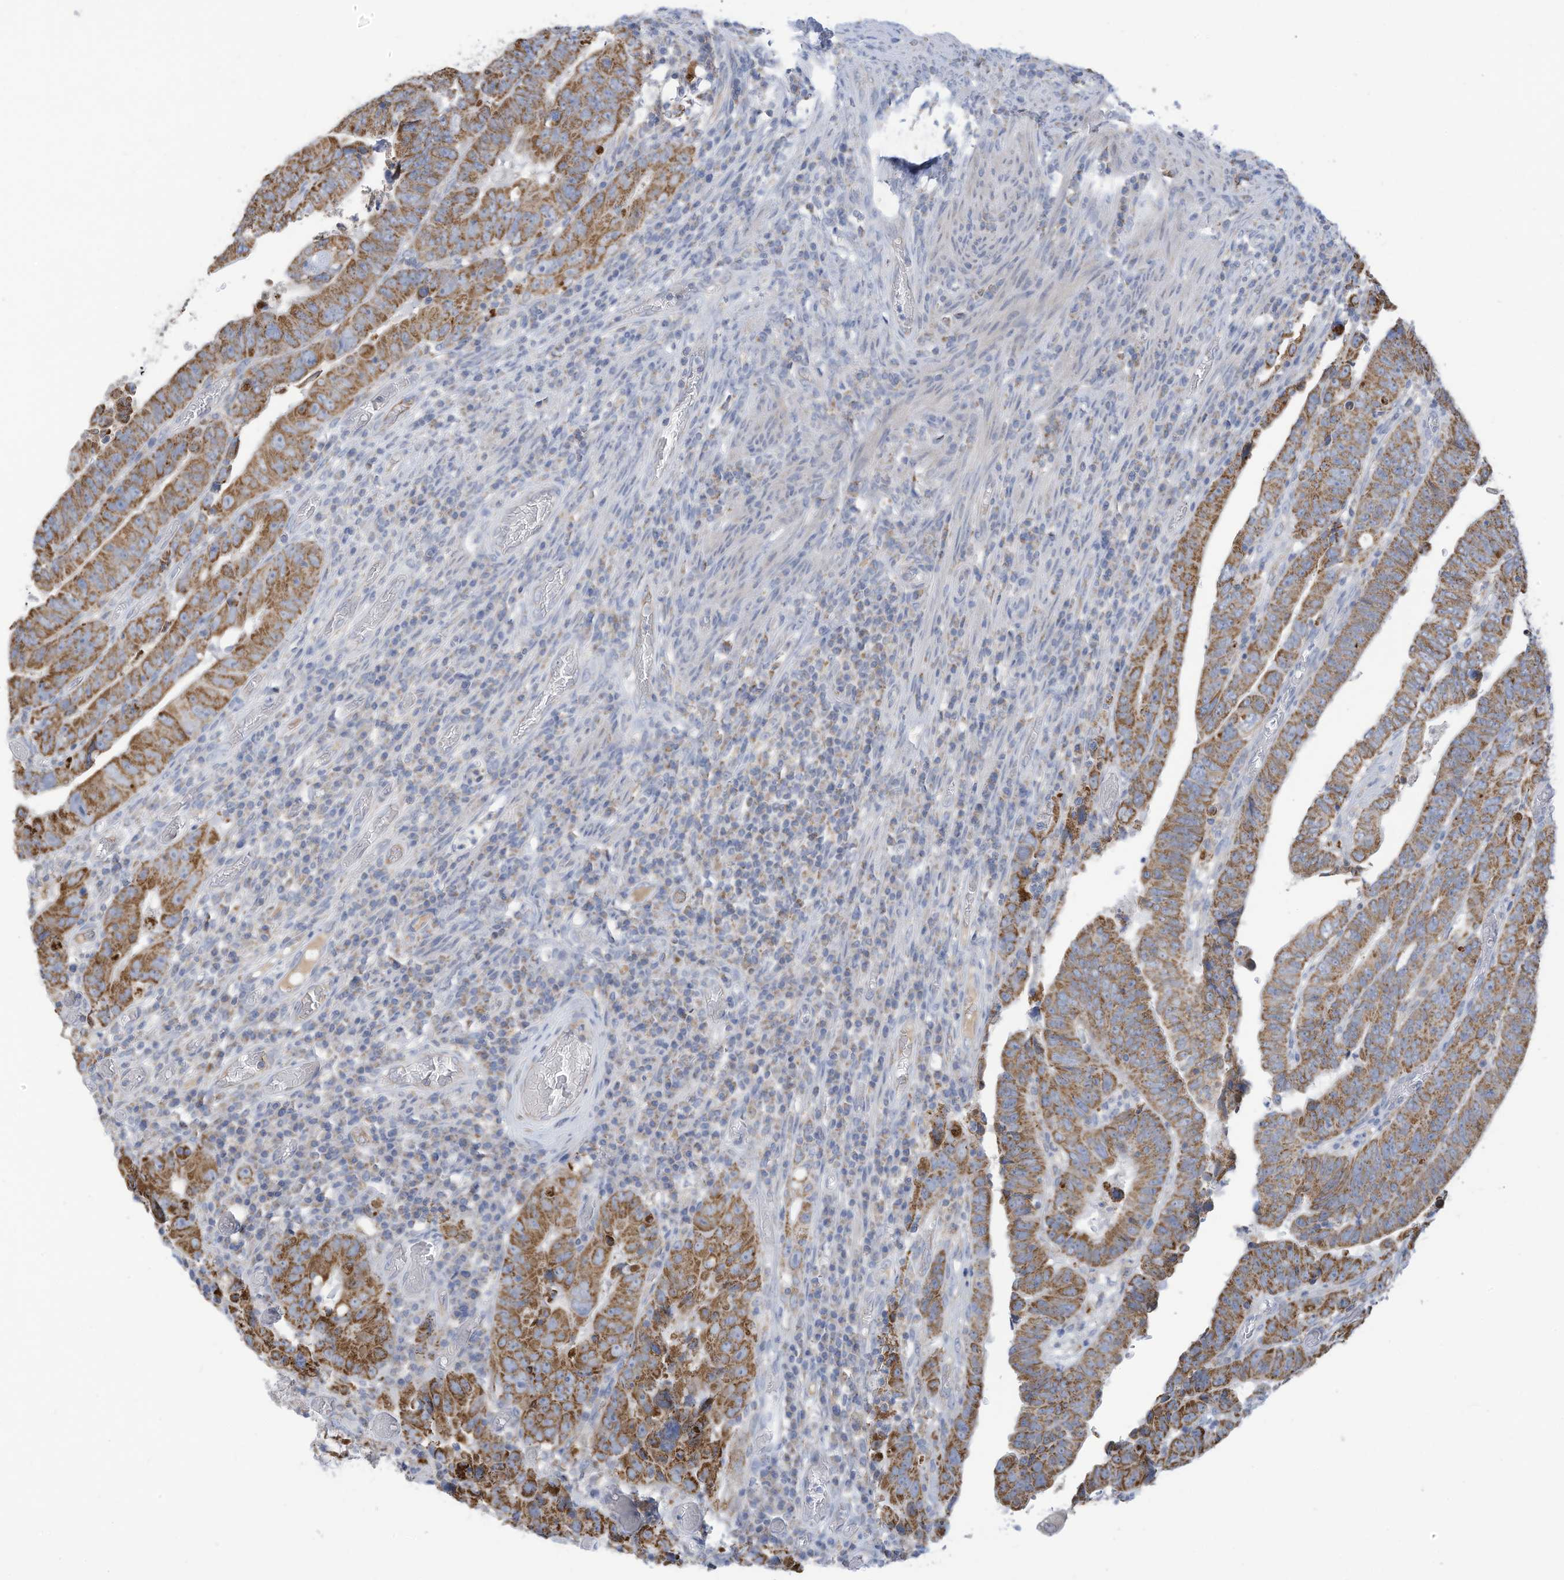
{"staining": {"intensity": "moderate", "quantity": ">75%", "location": "cytoplasmic/membranous"}, "tissue": "colorectal cancer", "cell_type": "Tumor cells", "image_type": "cancer", "snomed": [{"axis": "morphology", "description": "Normal tissue, NOS"}, {"axis": "morphology", "description": "Adenocarcinoma, NOS"}, {"axis": "topography", "description": "Rectum"}], "caption": "Human colorectal adenocarcinoma stained with a brown dye reveals moderate cytoplasmic/membranous positive staining in about >75% of tumor cells.", "gene": "NLN", "patient": {"sex": "female", "age": 65}}